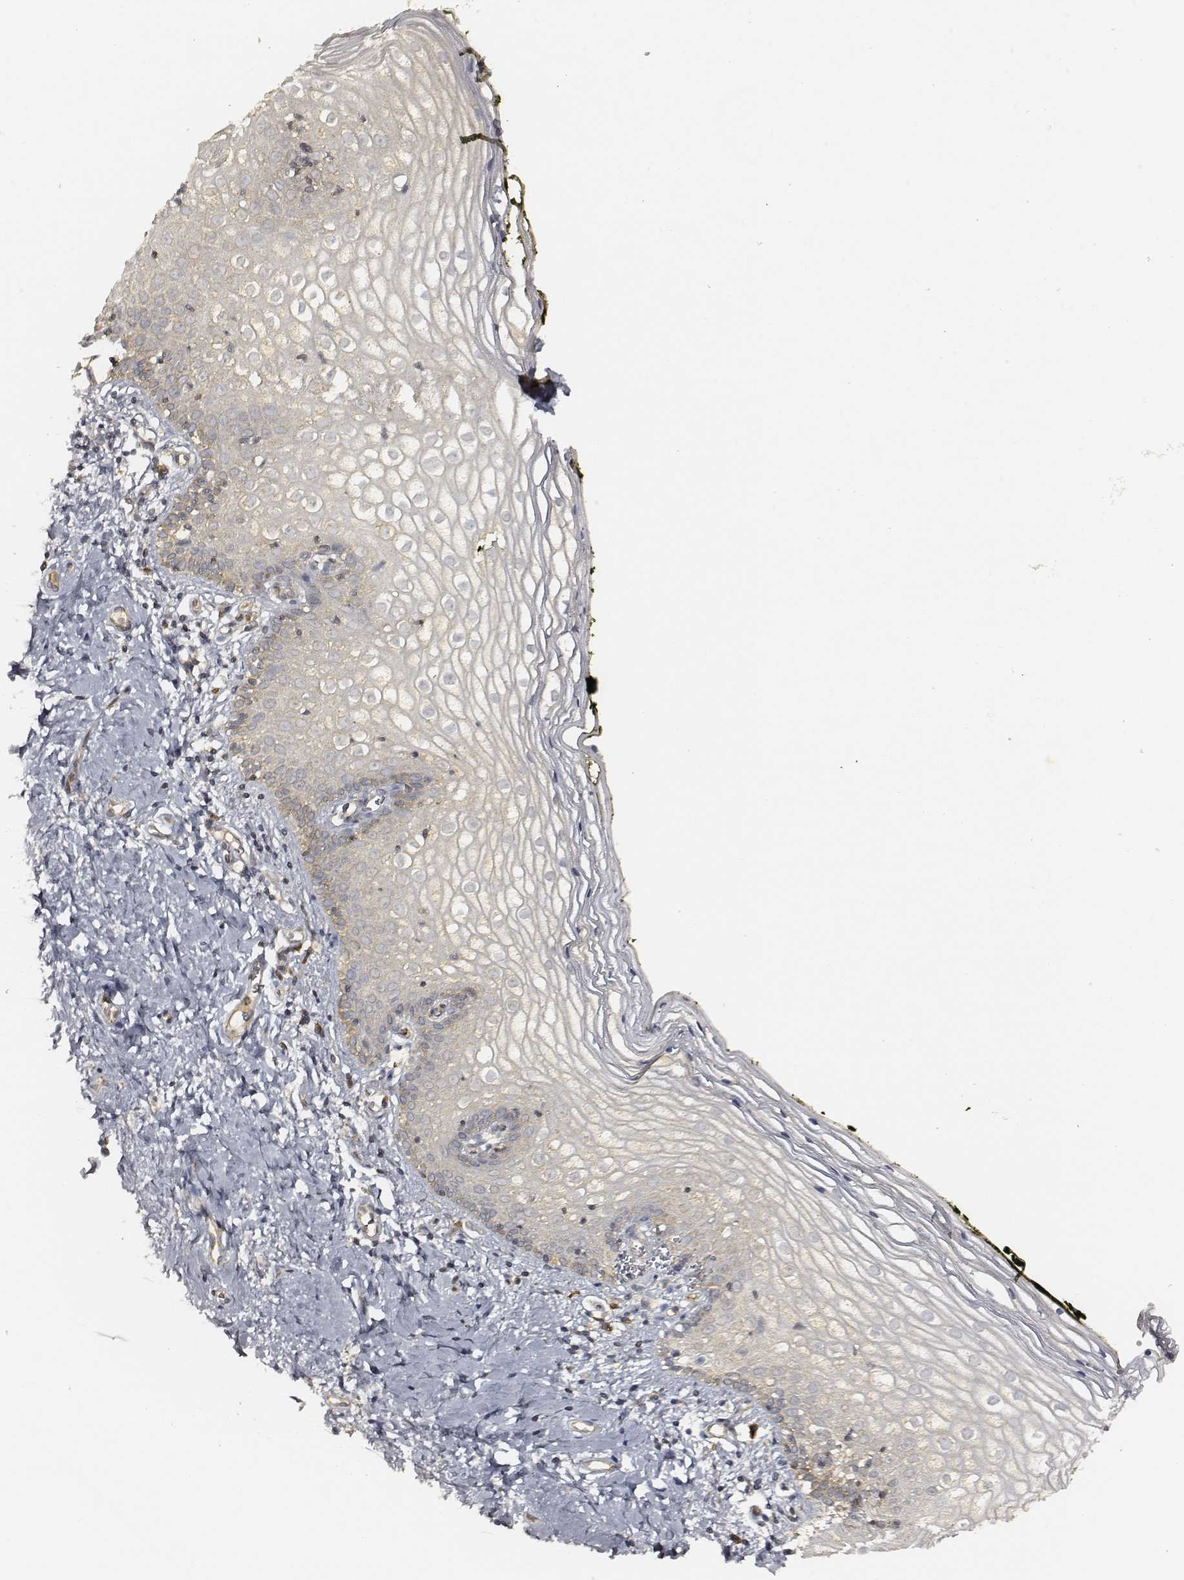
{"staining": {"intensity": "weak", "quantity": "<25%", "location": "cytoplasmic/membranous"}, "tissue": "vagina", "cell_type": "Squamous epithelial cells", "image_type": "normal", "snomed": [{"axis": "morphology", "description": "Normal tissue, NOS"}, {"axis": "topography", "description": "Vagina"}], "caption": "An immunohistochemistry photomicrograph of benign vagina is shown. There is no staining in squamous epithelial cells of vagina.", "gene": "CARS1", "patient": {"sex": "female", "age": 47}}